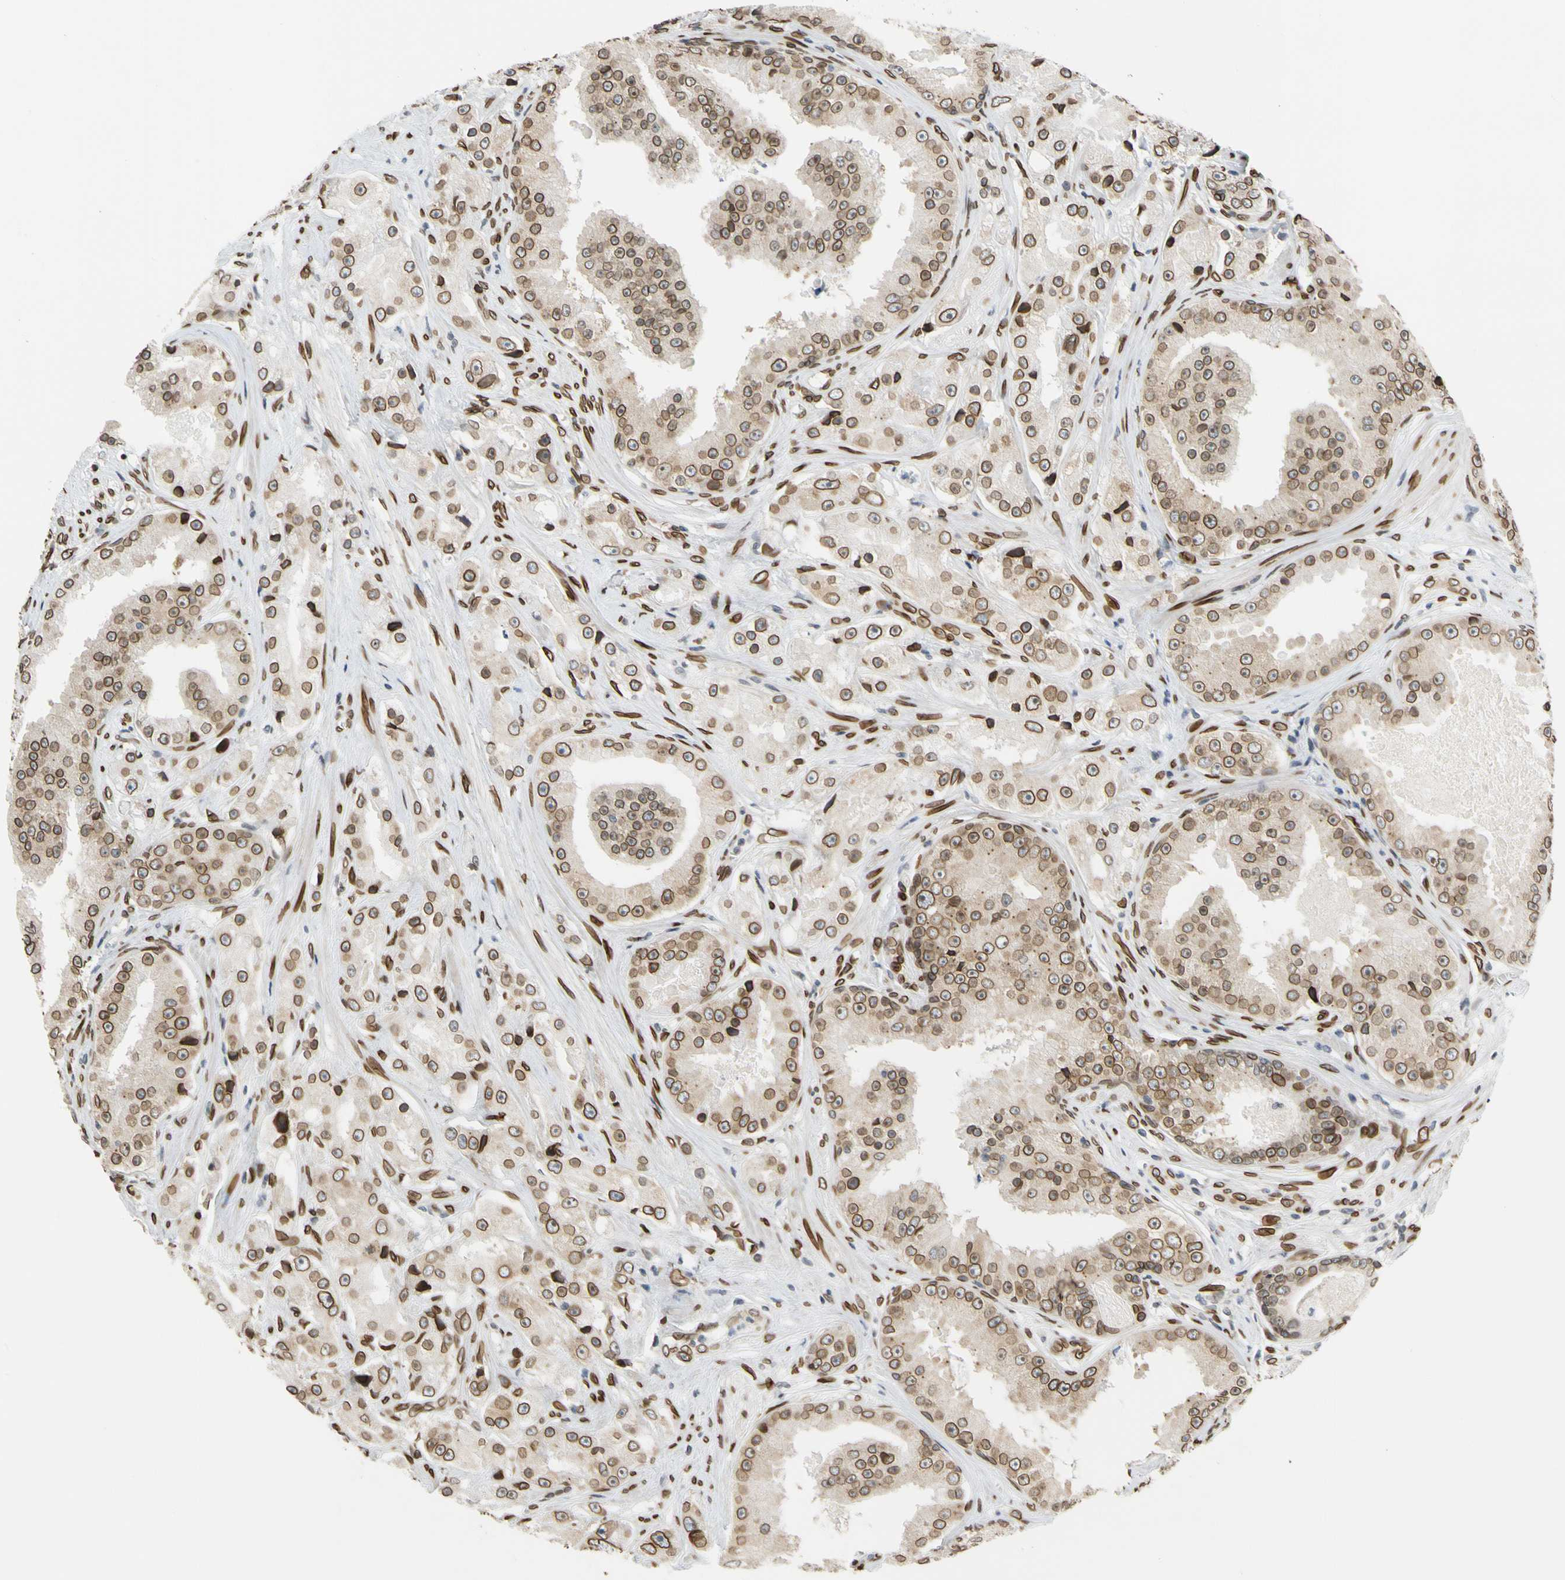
{"staining": {"intensity": "moderate", "quantity": ">75%", "location": "cytoplasmic/membranous,nuclear"}, "tissue": "prostate cancer", "cell_type": "Tumor cells", "image_type": "cancer", "snomed": [{"axis": "morphology", "description": "Adenocarcinoma, High grade"}, {"axis": "topography", "description": "Prostate"}], "caption": "A high-resolution image shows immunohistochemistry (IHC) staining of prostate adenocarcinoma (high-grade), which displays moderate cytoplasmic/membranous and nuclear positivity in about >75% of tumor cells. The staining is performed using DAB brown chromogen to label protein expression. The nuclei are counter-stained blue using hematoxylin.", "gene": "SUN1", "patient": {"sex": "male", "age": 73}}